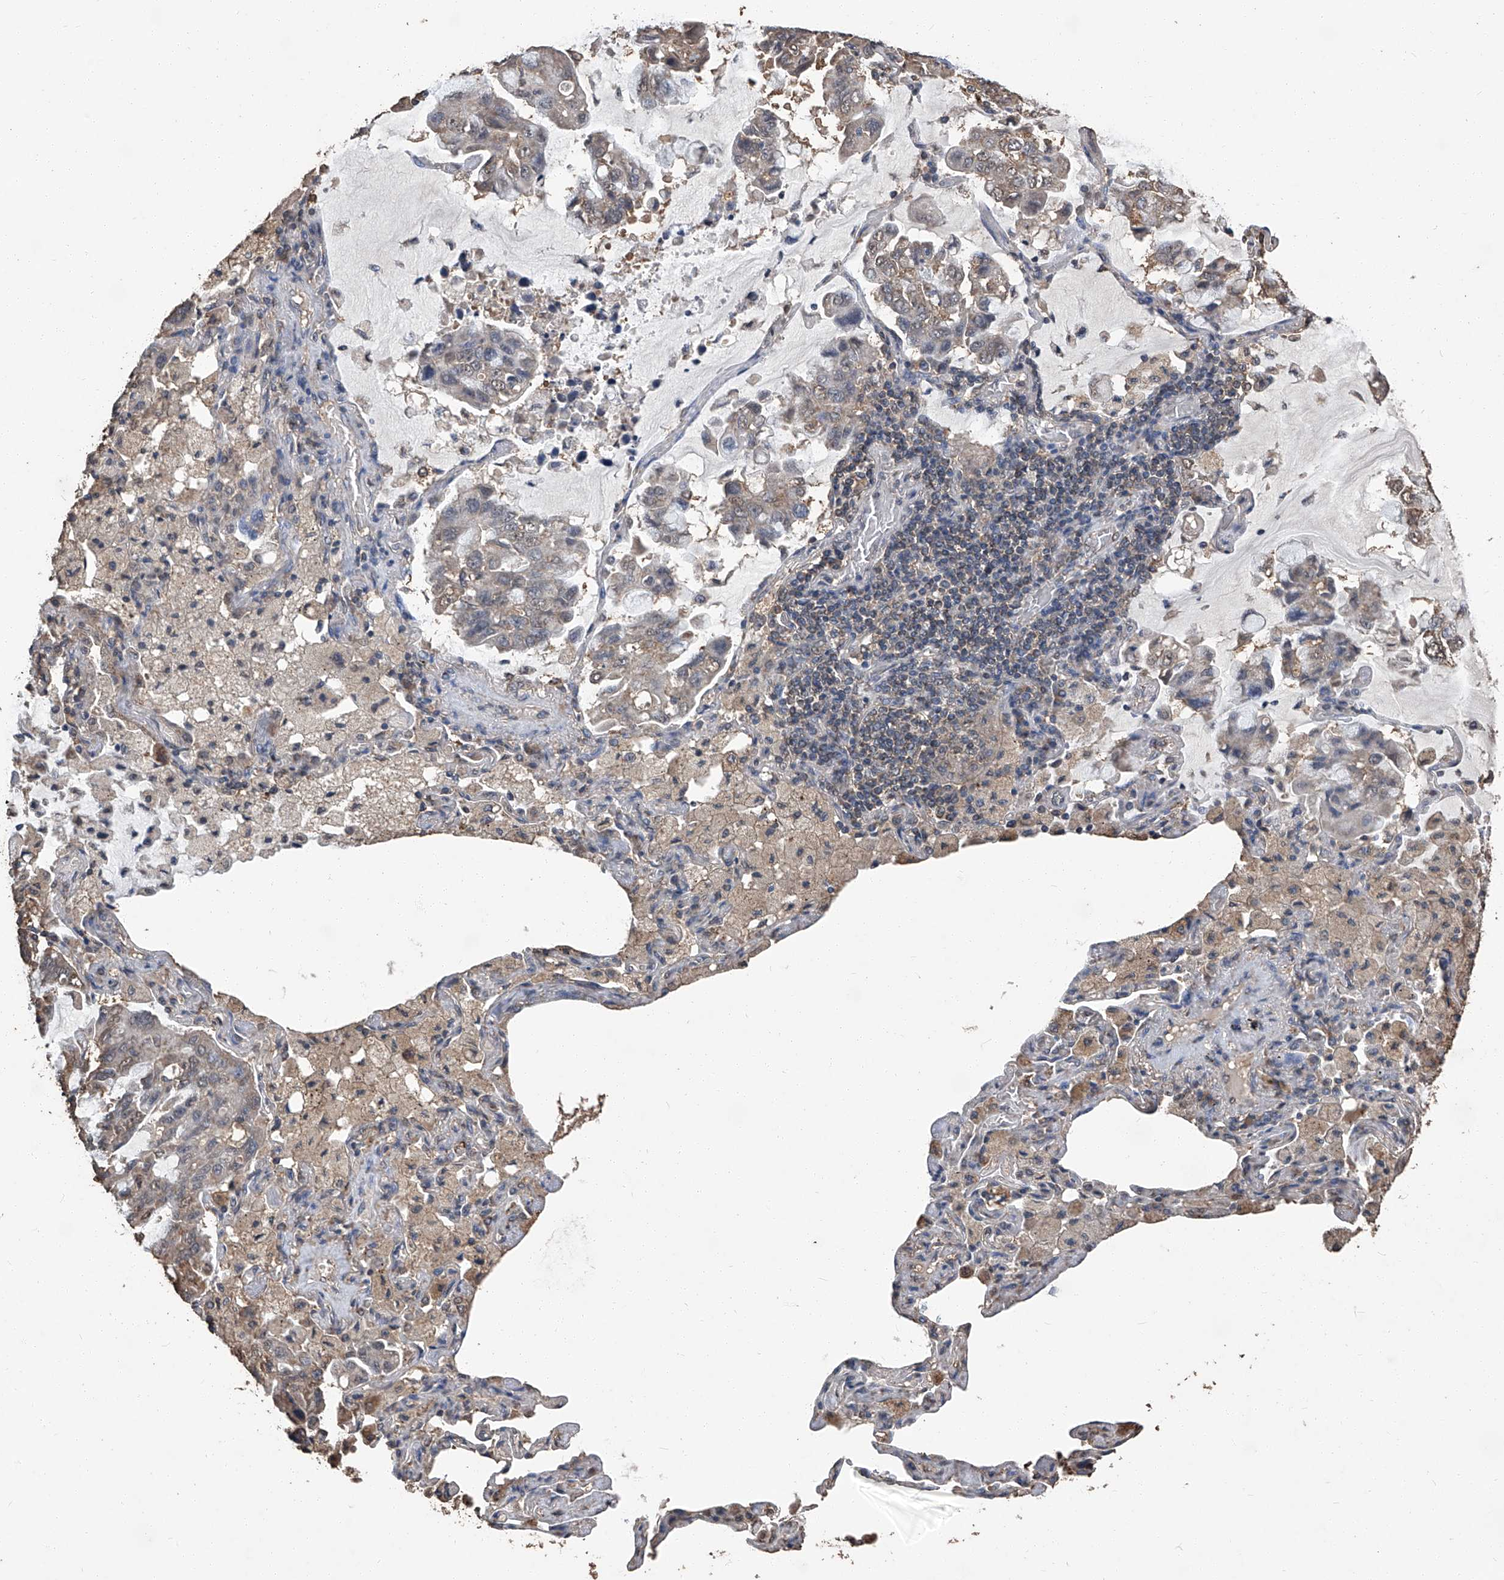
{"staining": {"intensity": "weak", "quantity": ">75%", "location": "cytoplasmic/membranous"}, "tissue": "lung cancer", "cell_type": "Tumor cells", "image_type": "cancer", "snomed": [{"axis": "morphology", "description": "Adenocarcinoma, NOS"}, {"axis": "topography", "description": "Lung"}], "caption": "A photomicrograph of human lung cancer stained for a protein shows weak cytoplasmic/membranous brown staining in tumor cells.", "gene": "STARD7", "patient": {"sex": "male", "age": 64}}